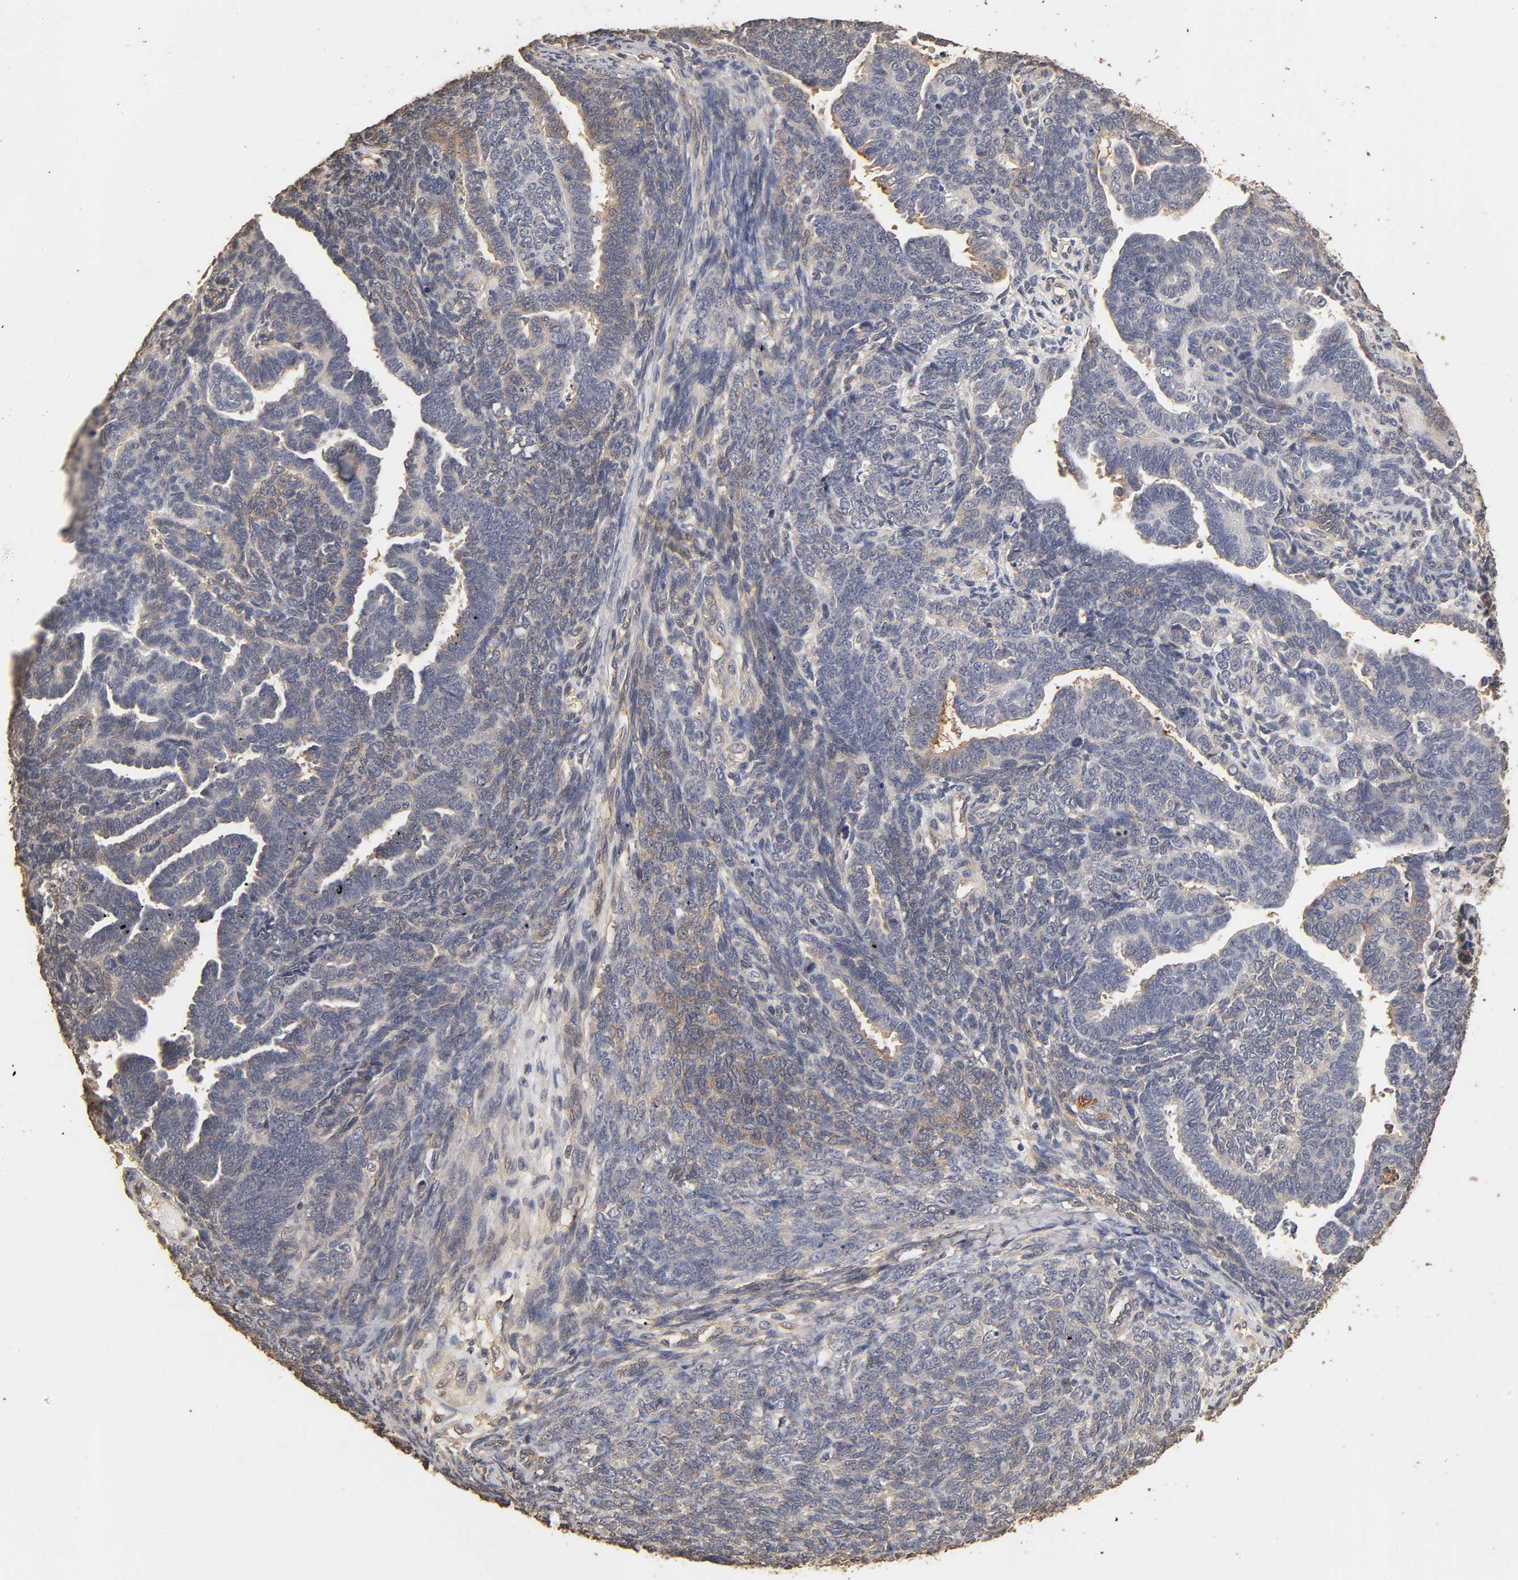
{"staining": {"intensity": "weak", "quantity": "<25%", "location": "cytoplasmic/membranous"}, "tissue": "endometrial cancer", "cell_type": "Tumor cells", "image_type": "cancer", "snomed": [{"axis": "morphology", "description": "Neoplasm, malignant, NOS"}, {"axis": "topography", "description": "Endometrium"}], "caption": "The image reveals no staining of tumor cells in endometrial malignant neoplasm.", "gene": "VSIG4", "patient": {"sex": "female", "age": 74}}